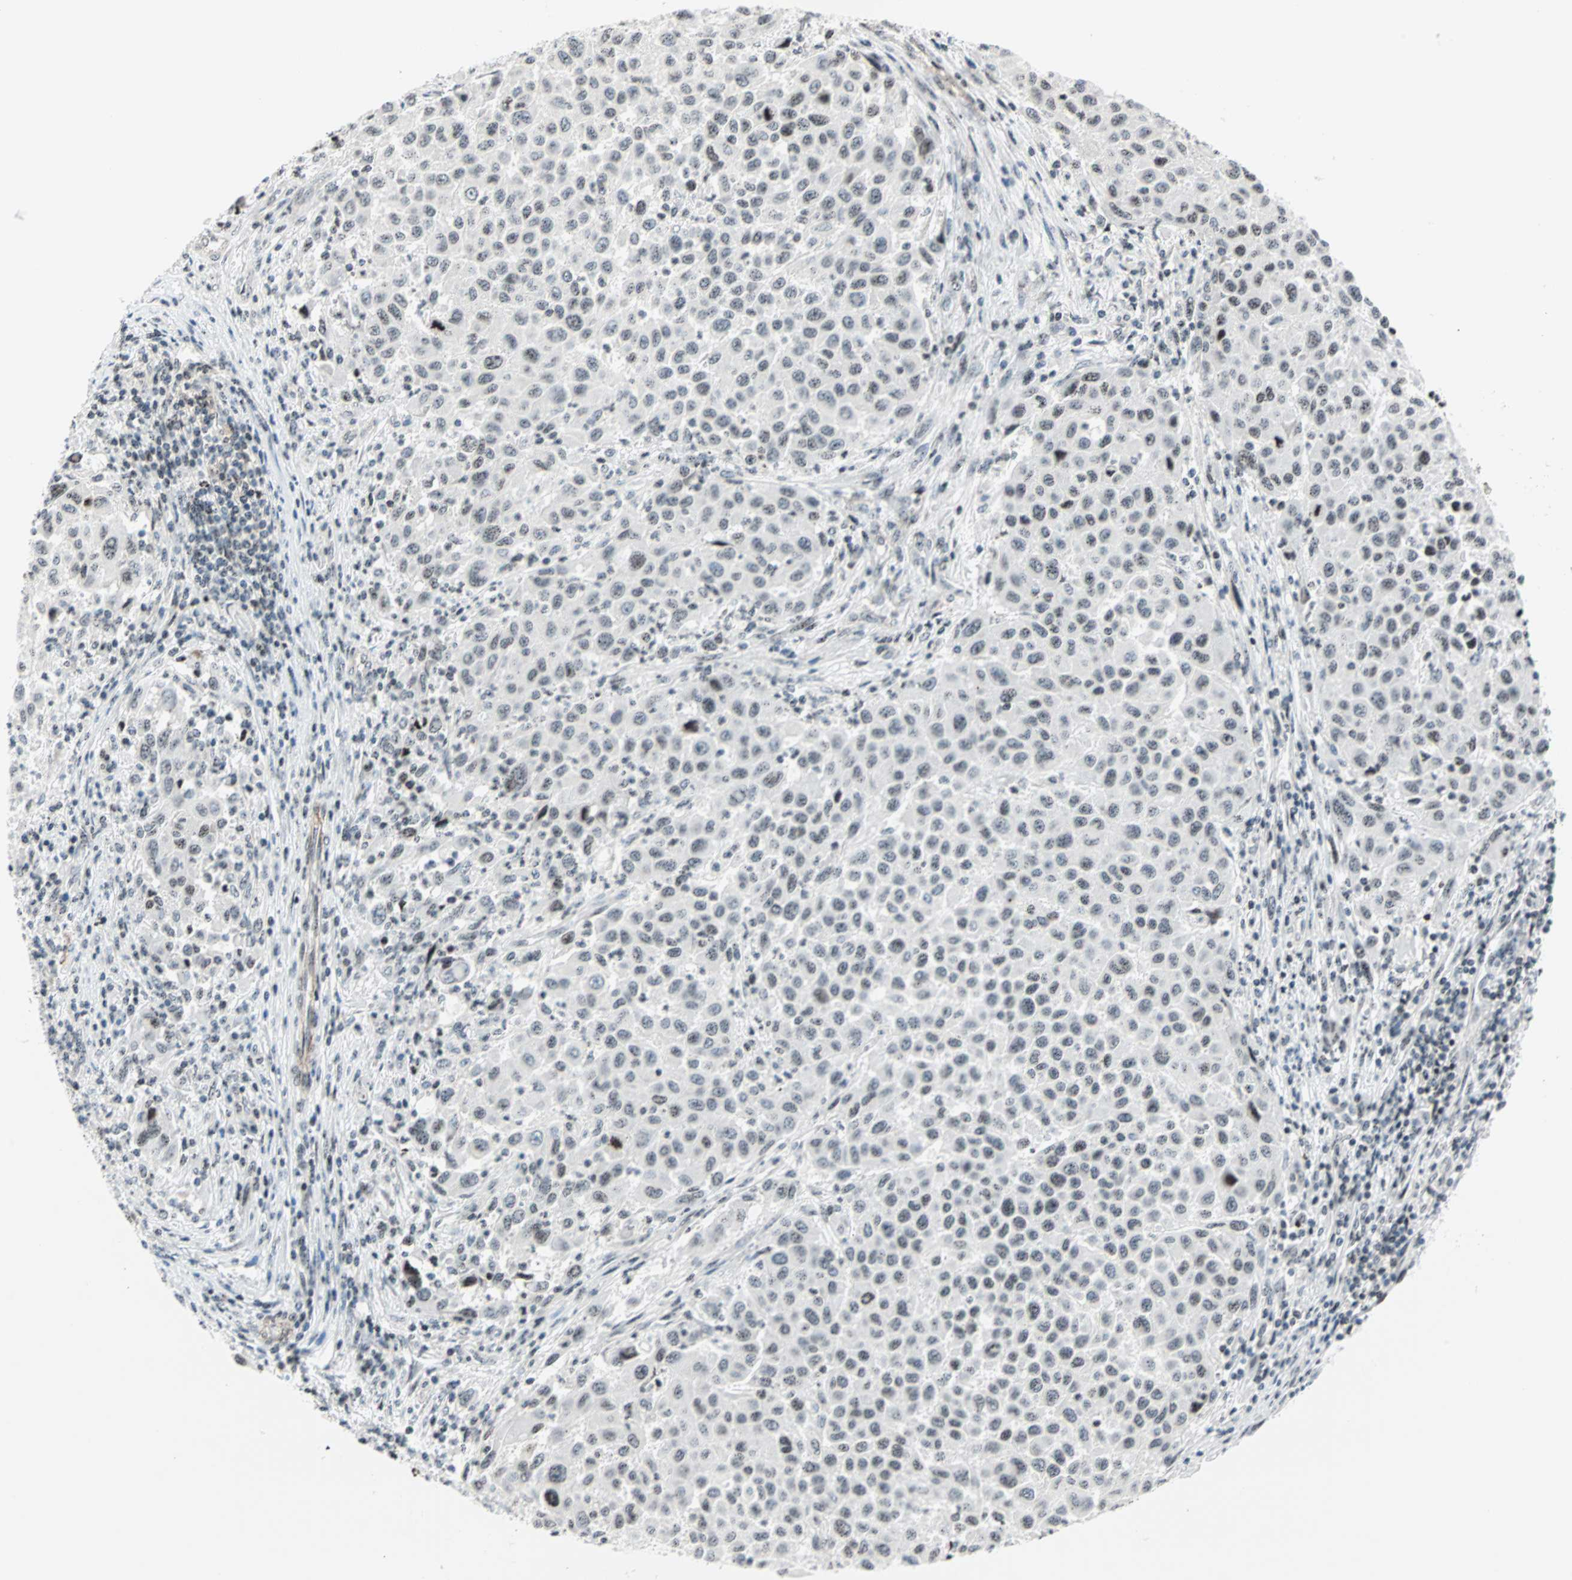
{"staining": {"intensity": "weak", "quantity": "25%-75%", "location": "nuclear"}, "tissue": "melanoma", "cell_type": "Tumor cells", "image_type": "cancer", "snomed": [{"axis": "morphology", "description": "Malignant melanoma, Metastatic site"}, {"axis": "topography", "description": "Lymph node"}], "caption": "The immunohistochemical stain labels weak nuclear positivity in tumor cells of melanoma tissue.", "gene": "CENPA", "patient": {"sex": "male", "age": 61}}